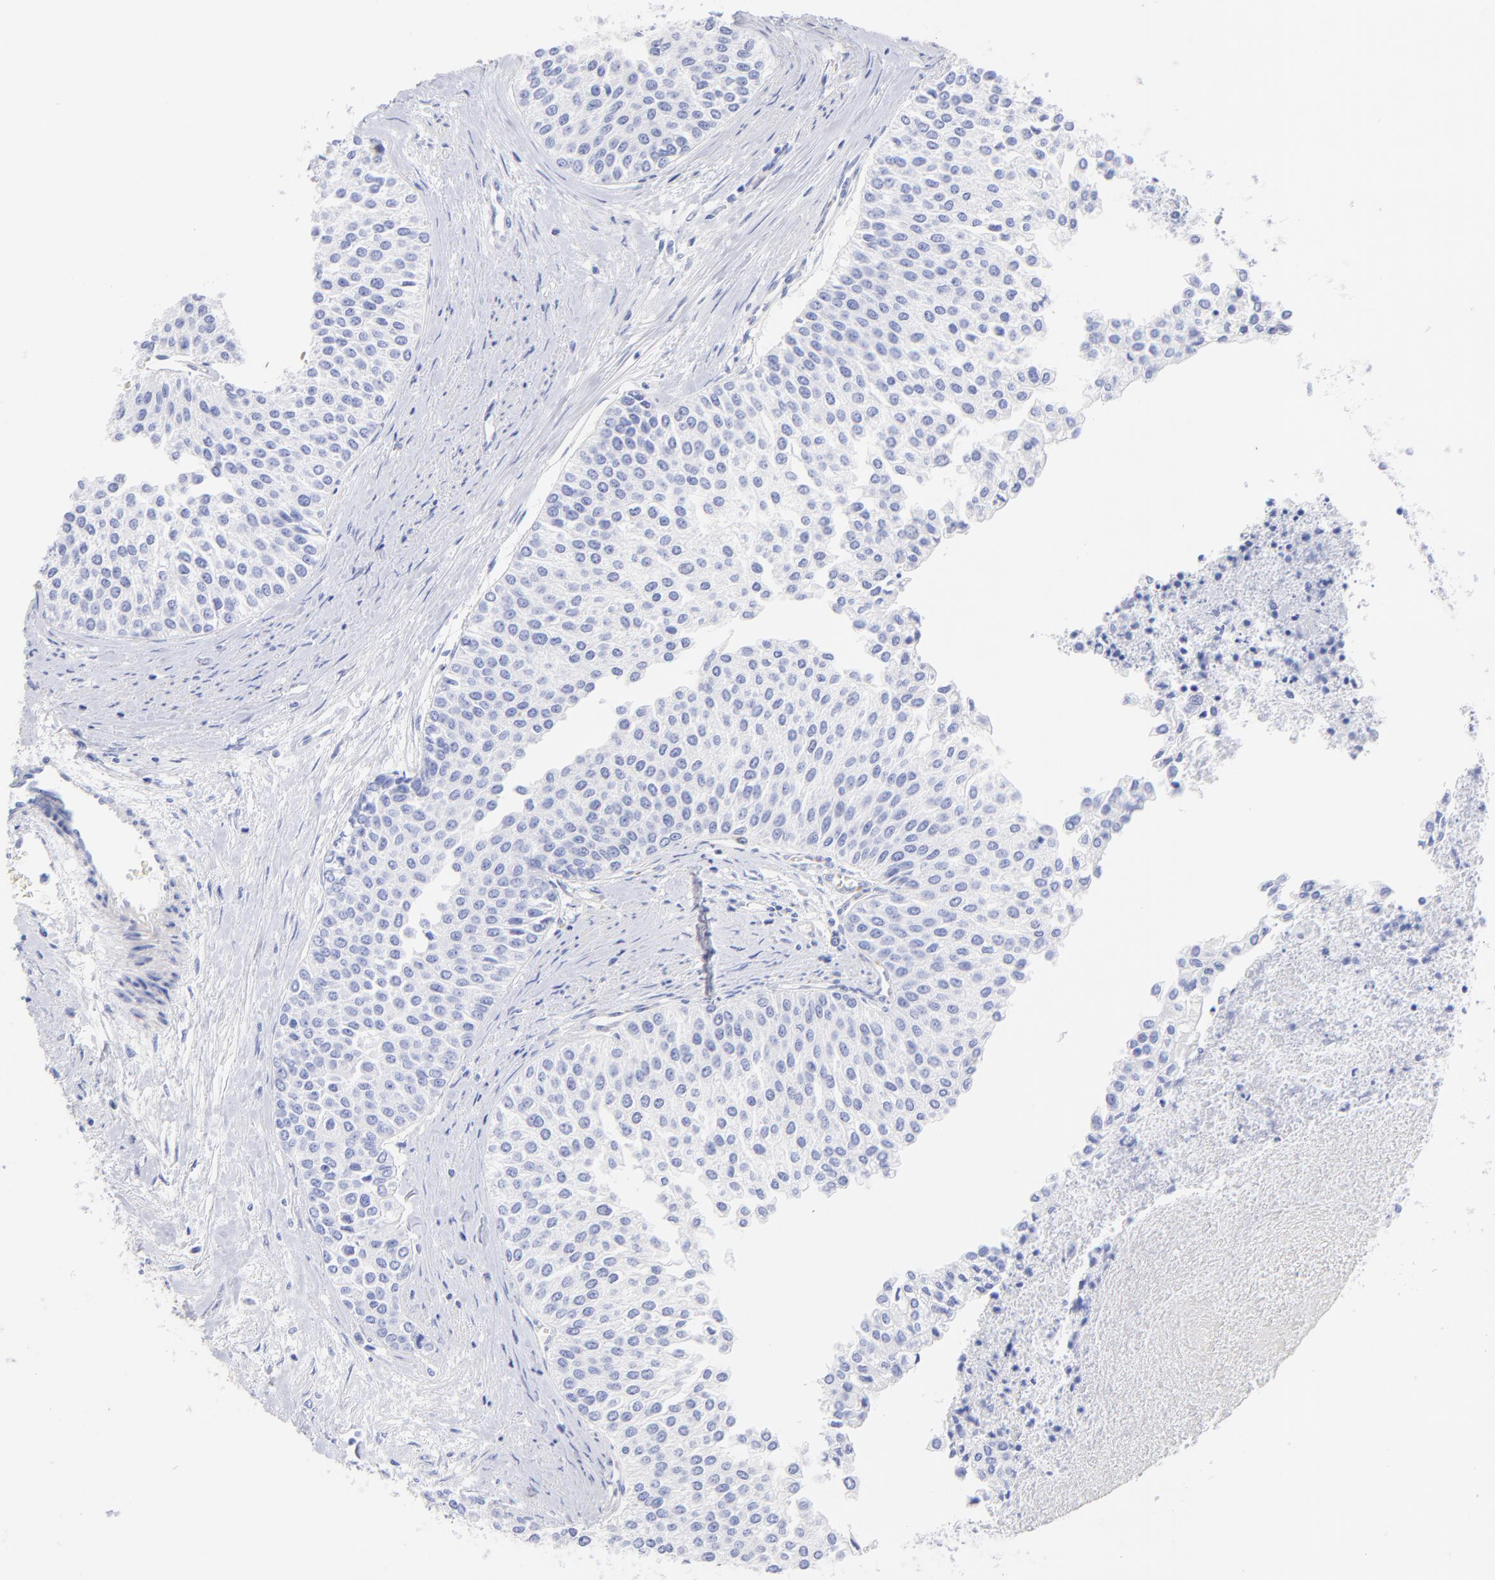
{"staining": {"intensity": "negative", "quantity": "none", "location": "none"}, "tissue": "urothelial cancer", "cell_type": "Tumor cells", "image_type": "cancer", "snomed": [{"axis": "morphology", "description": "Urothelial carcinoma, Low grade"}, {"axis": "topography", "description": "Urinary bladder"}], "caption": "The photomicrograph reveals no staining of tumor cells in low-grade urothelial carcinoma.", "gene": "C1QTNF6", "patient": {"sex": "female", "age": 73}}